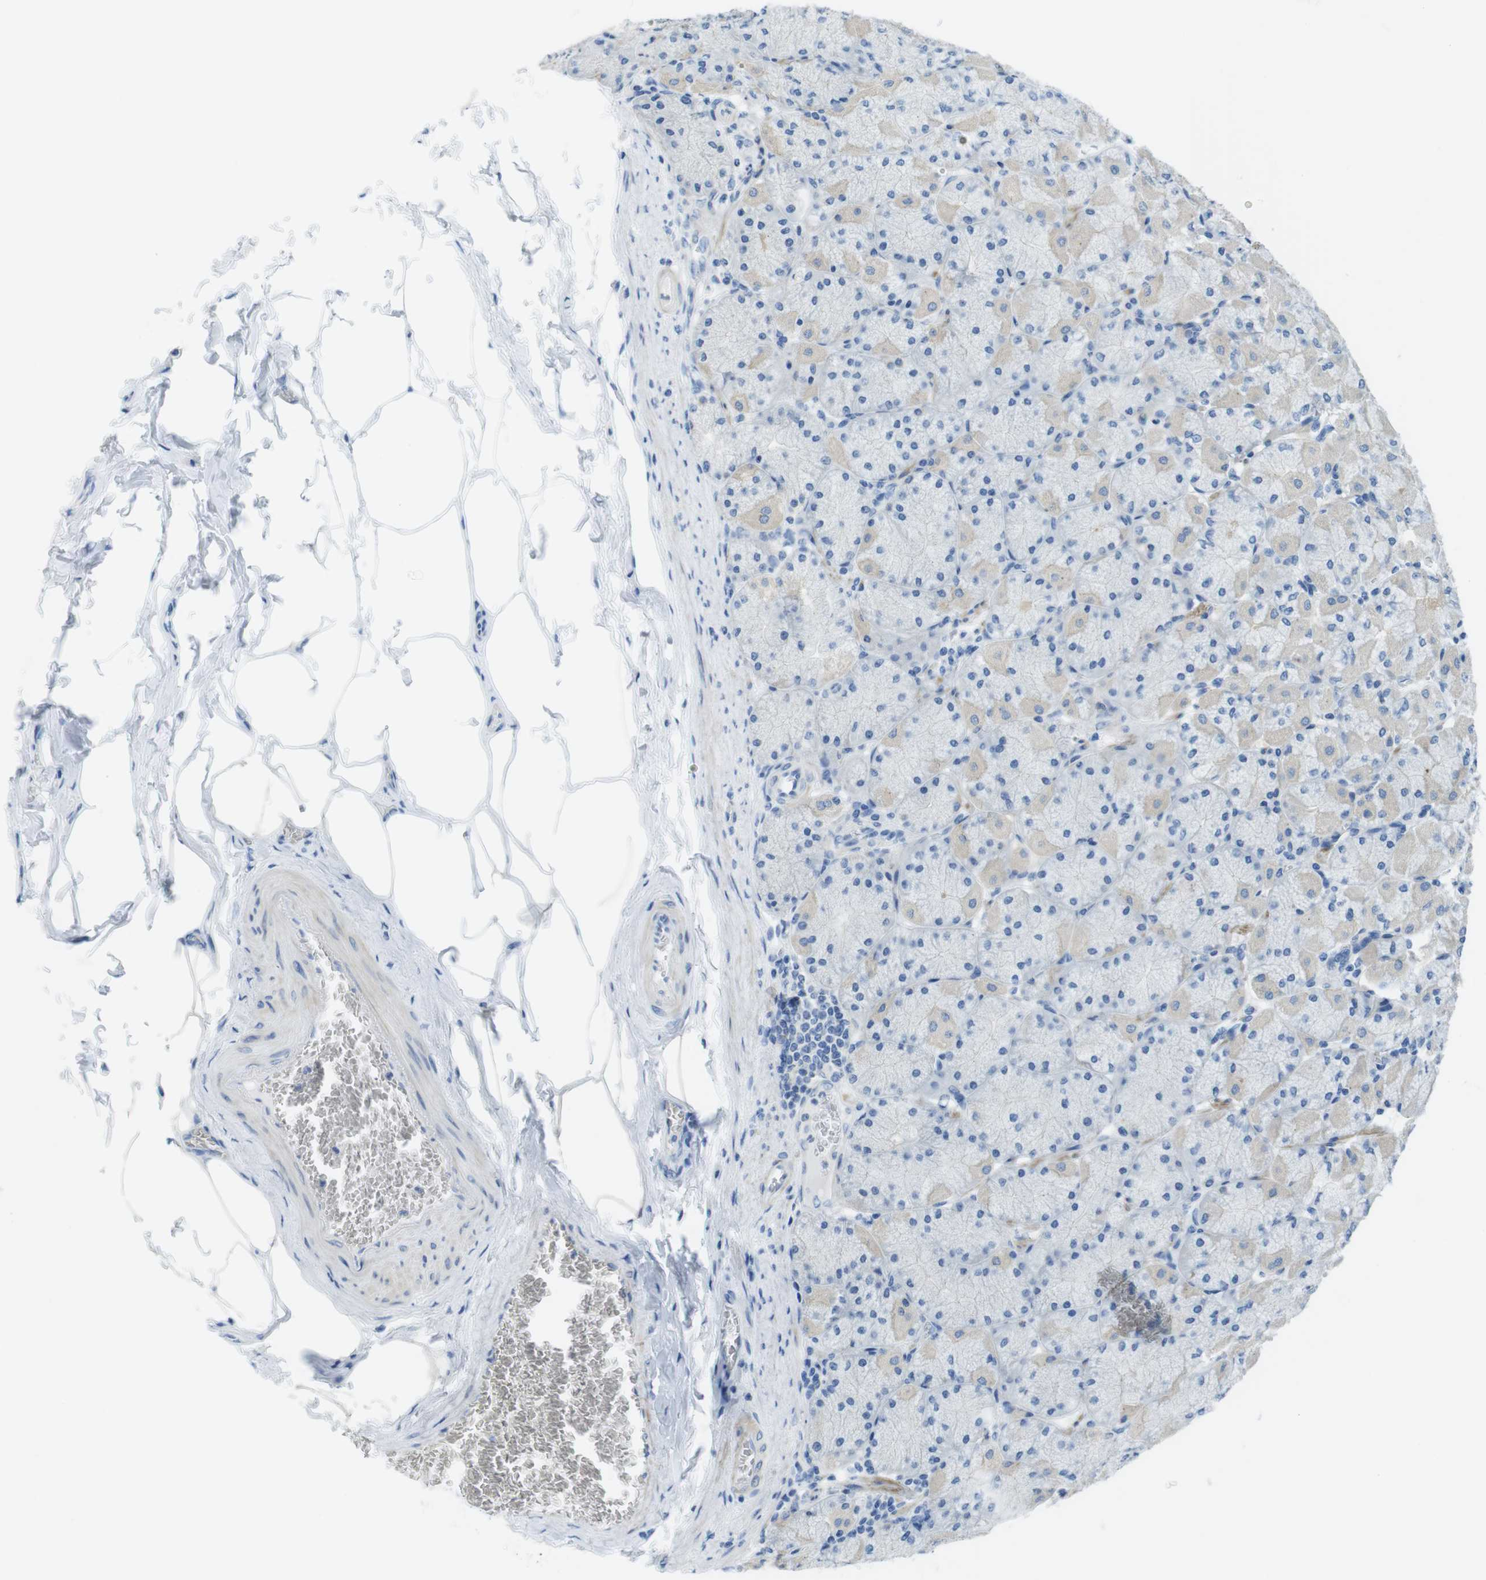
{"staining": {"intensity": "moderate", "quantity": "<25%", "location": "cytoplasmic/membranous"}, "tissue": "stomach", "cell_type": "Glandular cells", "image_type": "normal", "snomed": [{"axis": "morphology", "description": "Normal tissue, NOS"}, {"axis": "topography", "description": "Stomach, upper"}], "caption": "Immunohistochemistry (IHC) image of unremarkable stomach: stomach stained using IHC displays low levels of moderate protein expression localized specifically in the cytoplasmic/membranous of glandular cells, appearing as a cytoplasmic/membranous brown color.", "gene": "ASIC5", "patient": {"sex": "female", "age": 56}}